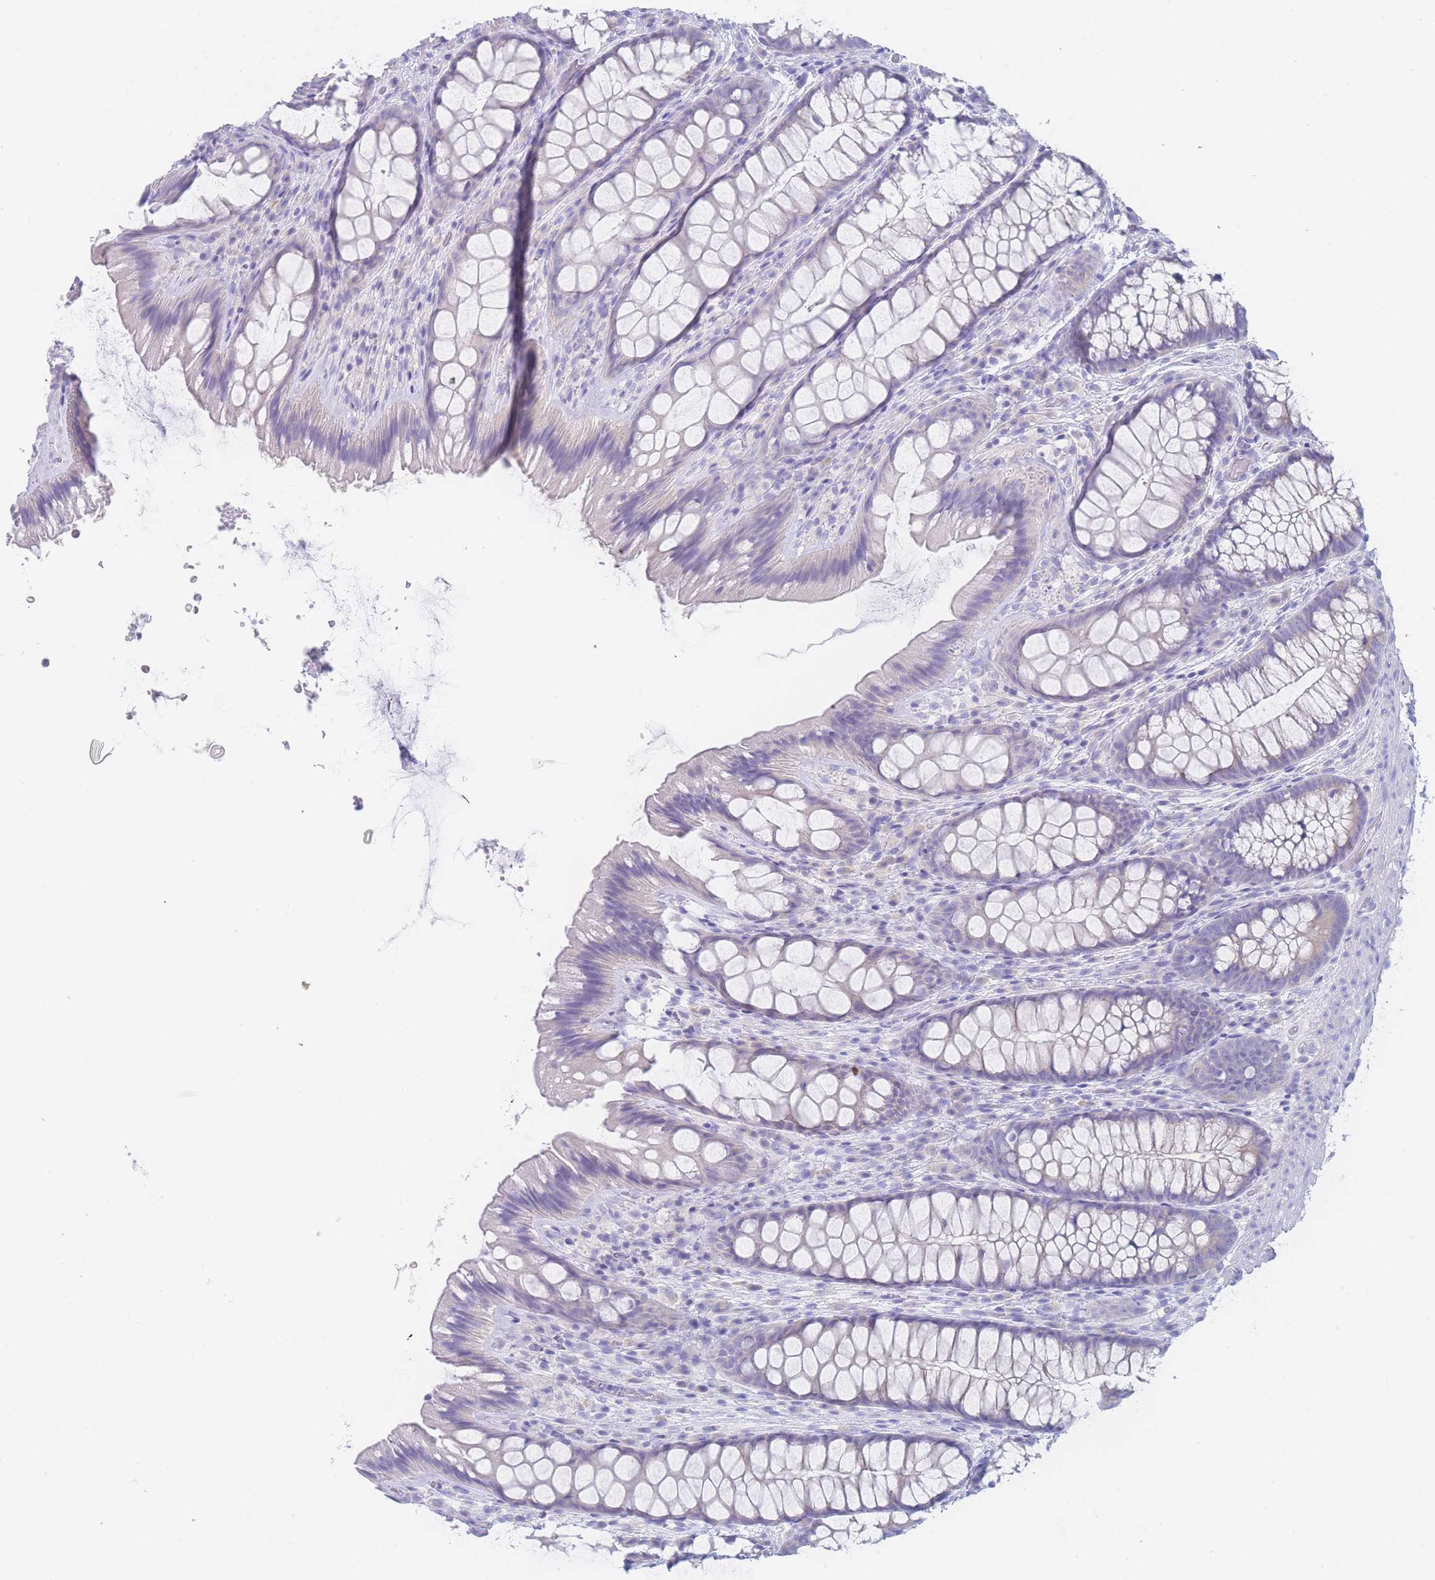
{"staining": {"intensity": "negative", "quantity": "none", "location": "none"}, "tissue": "colon", "cell_type": "Endothelial cells", "image_type": "normal", "snomed": [{"axis": "morphology", "description": "Normal tissue, NOS"}, {"axis": "topography", "description": "Colon"}], "caption": "Immunohistochemistry (IHC) of unremarkable human colon displays no expression in endothelial cells. Brightfield microscopy of immunohistochemistry stained with DAB (3,3'-diaminobenzidine) (brown) and hematoxylin (blue), captured at high magnification.", "gene": "LZTFL1", "patient": {"sex": "male", "age": 46}}